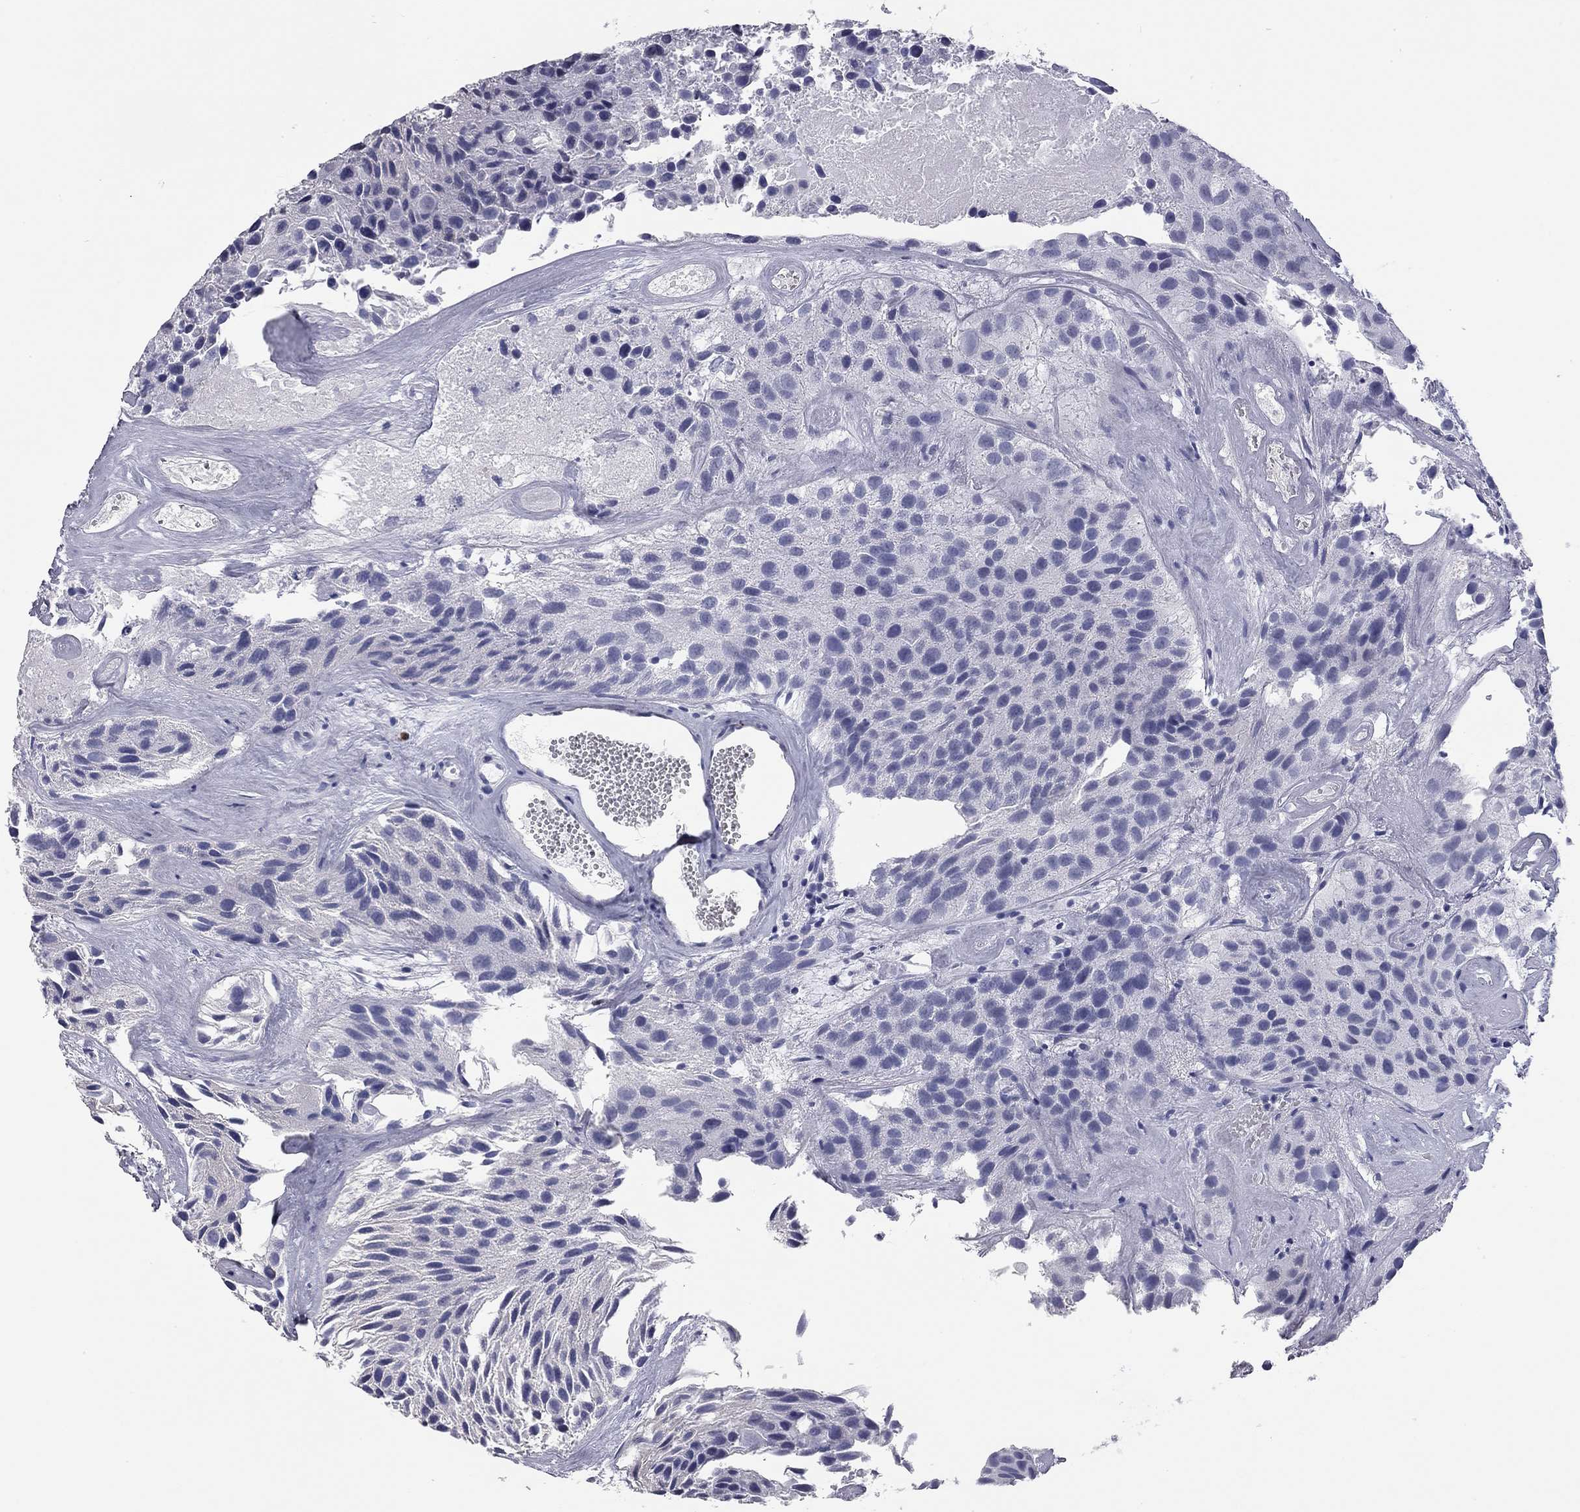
{"staining": {"intensity": "negative", "quantity": "none", "location": "none"}, "tissue": "urothelial cancer", "cell_type": "Tumor cells", "image_type": "cancer", "snomed": [{"axis": "morphology", "description": "Urothelial carcinoma, Low grade"}, {"axis": "topography", "description": "Urinary bladder"}], "caption": "IHC photomicrograph of neoplastic tissue: human urothelial cancer stained with DAB (3,3'-diaminobenzidine) demonstrates no significant protein positivity in tumor cells.", "gene": "AK8", "patient": {"sex": "female", "age": 87}}